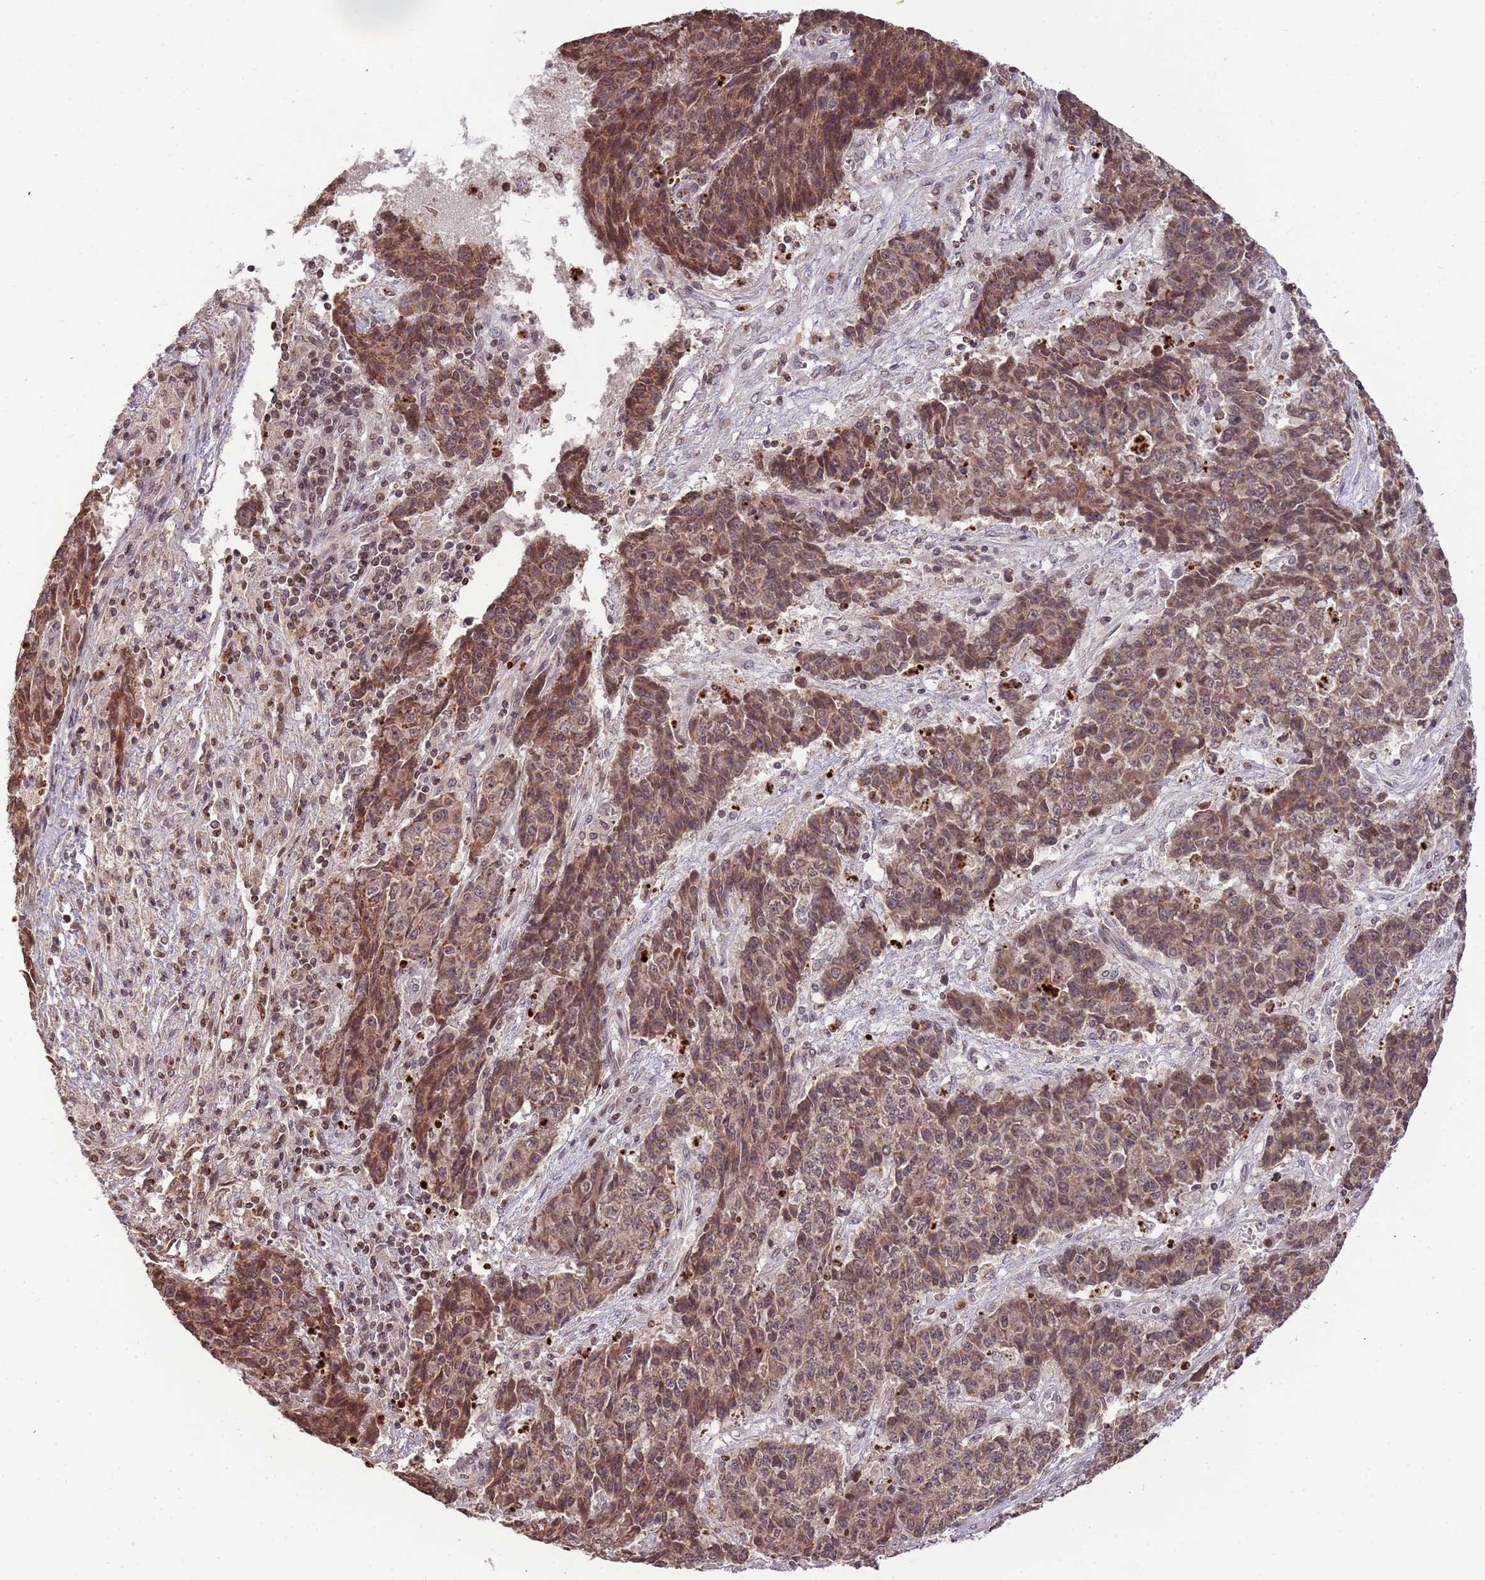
{"staining": {"intensity": "moderate", "quantity": "25%-75%", "location": "cytoplasmic/membranous"}, "tissue": "ovarian cancer", "cell_type": "Tumor cells", "image_type": "cancer", "snomed": [{"axis": "morphology", "description": "Carcinoma, endometroid"}, {"axis": "topography", "description": "Ovary"}], "caption": "Immunohistochemistry photomicrograph of neoplastic tissue: ovarian cancer stained using immunohistochemistry (IHC) reveals medium levels of moderate protein expression localized specifically in the cytoplasmic/membranous of tumor cells, appearing as a cytoplasmic/membranous brown color.", "gene": "SAMSN1", "patient": {"sex": "female", "age": 42}}